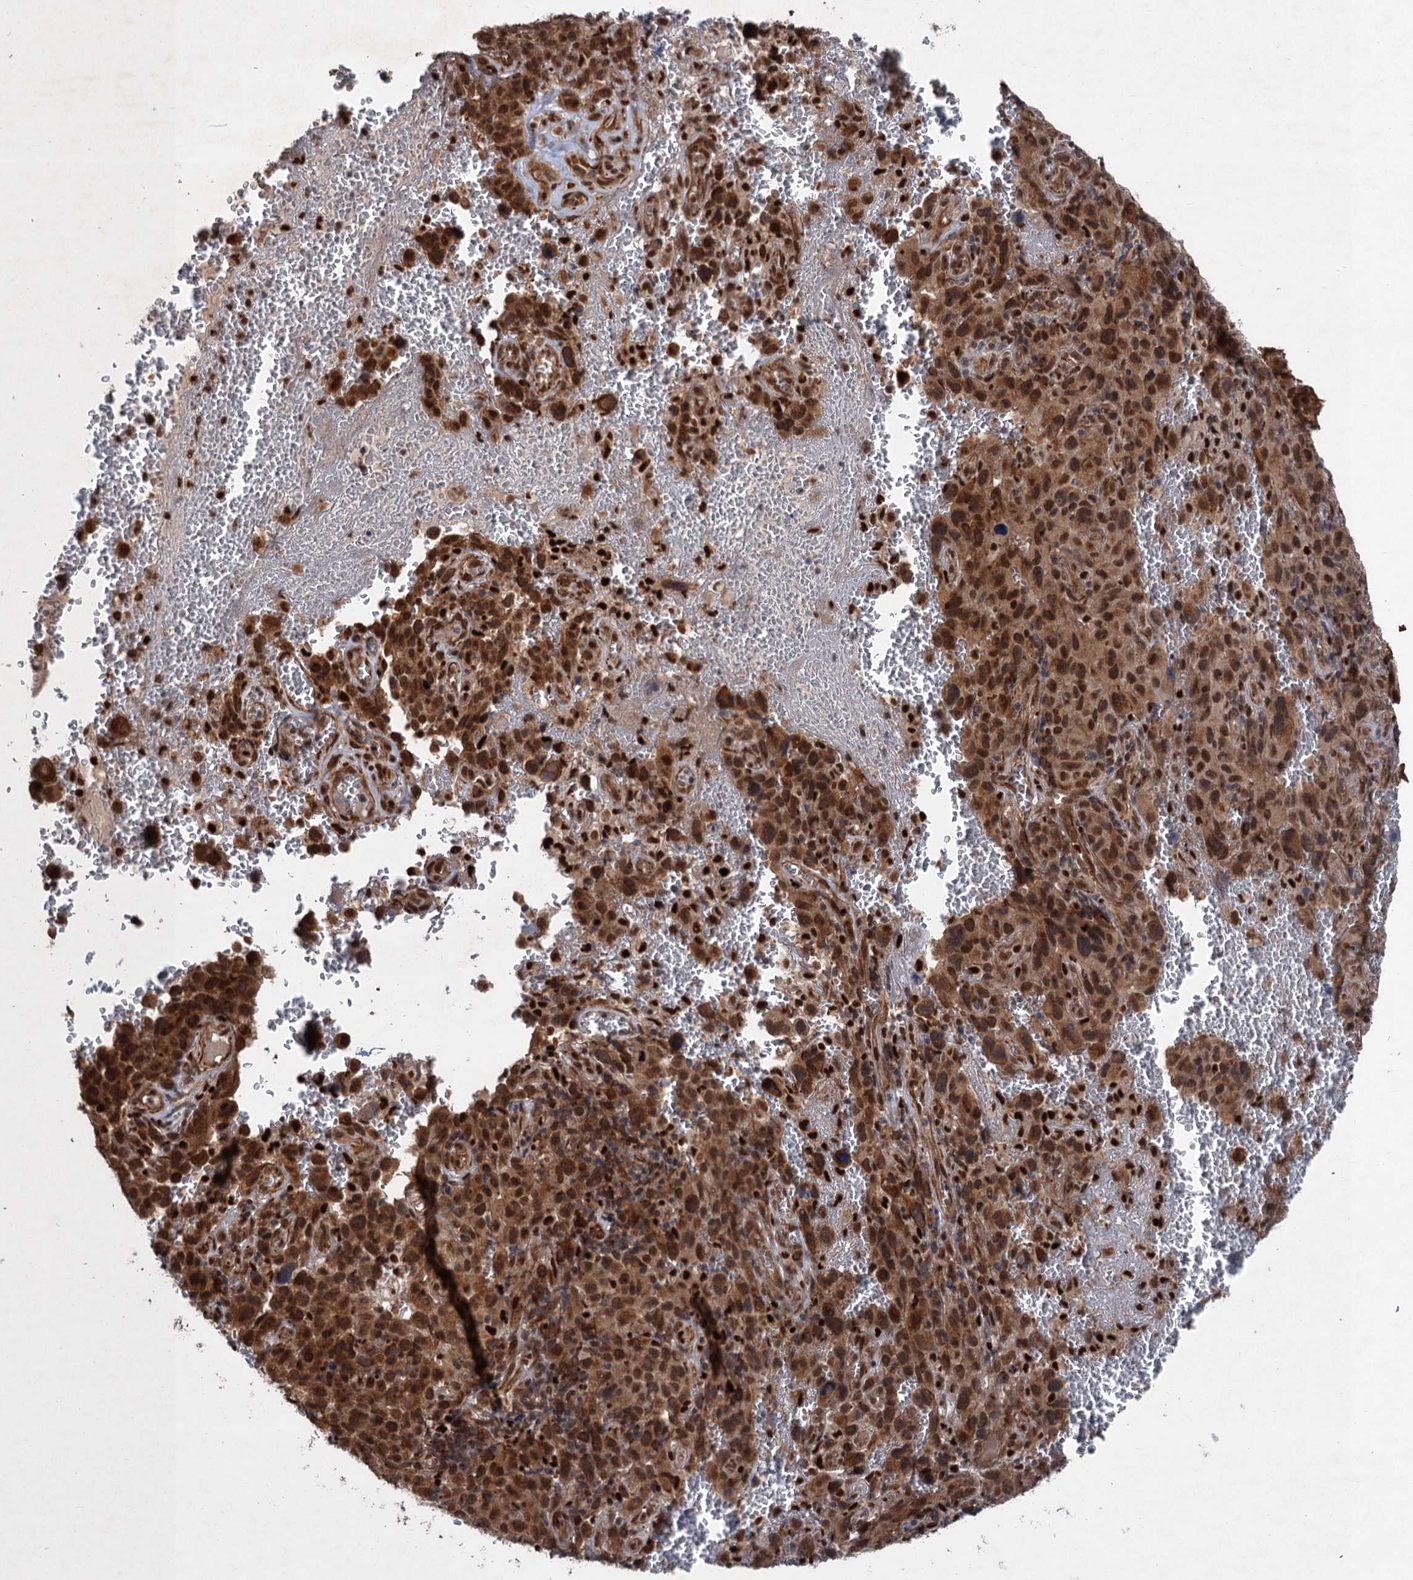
{"staining": {"intensity": "strong", "quantity": ">75%", "location": "cytoplasmic/membranous,nuclear"}, "tissue": "melanoma", "cell_type": "Tumor cells", "image_type": "cancer", "snomed": [{"axis": "morphology", "description": "Malignant melanoma, NOS"}, {"axis": "topography", "description": "Skin"}], "caption": "Malignant melanoma stained with DAB IHC reveals high levels of strong cytoplasmic/membranous and nuclear staining in approximately >75% of tumor cells.", "gene": "TTC31", "patient": {"sex": "female", "age": 82}}